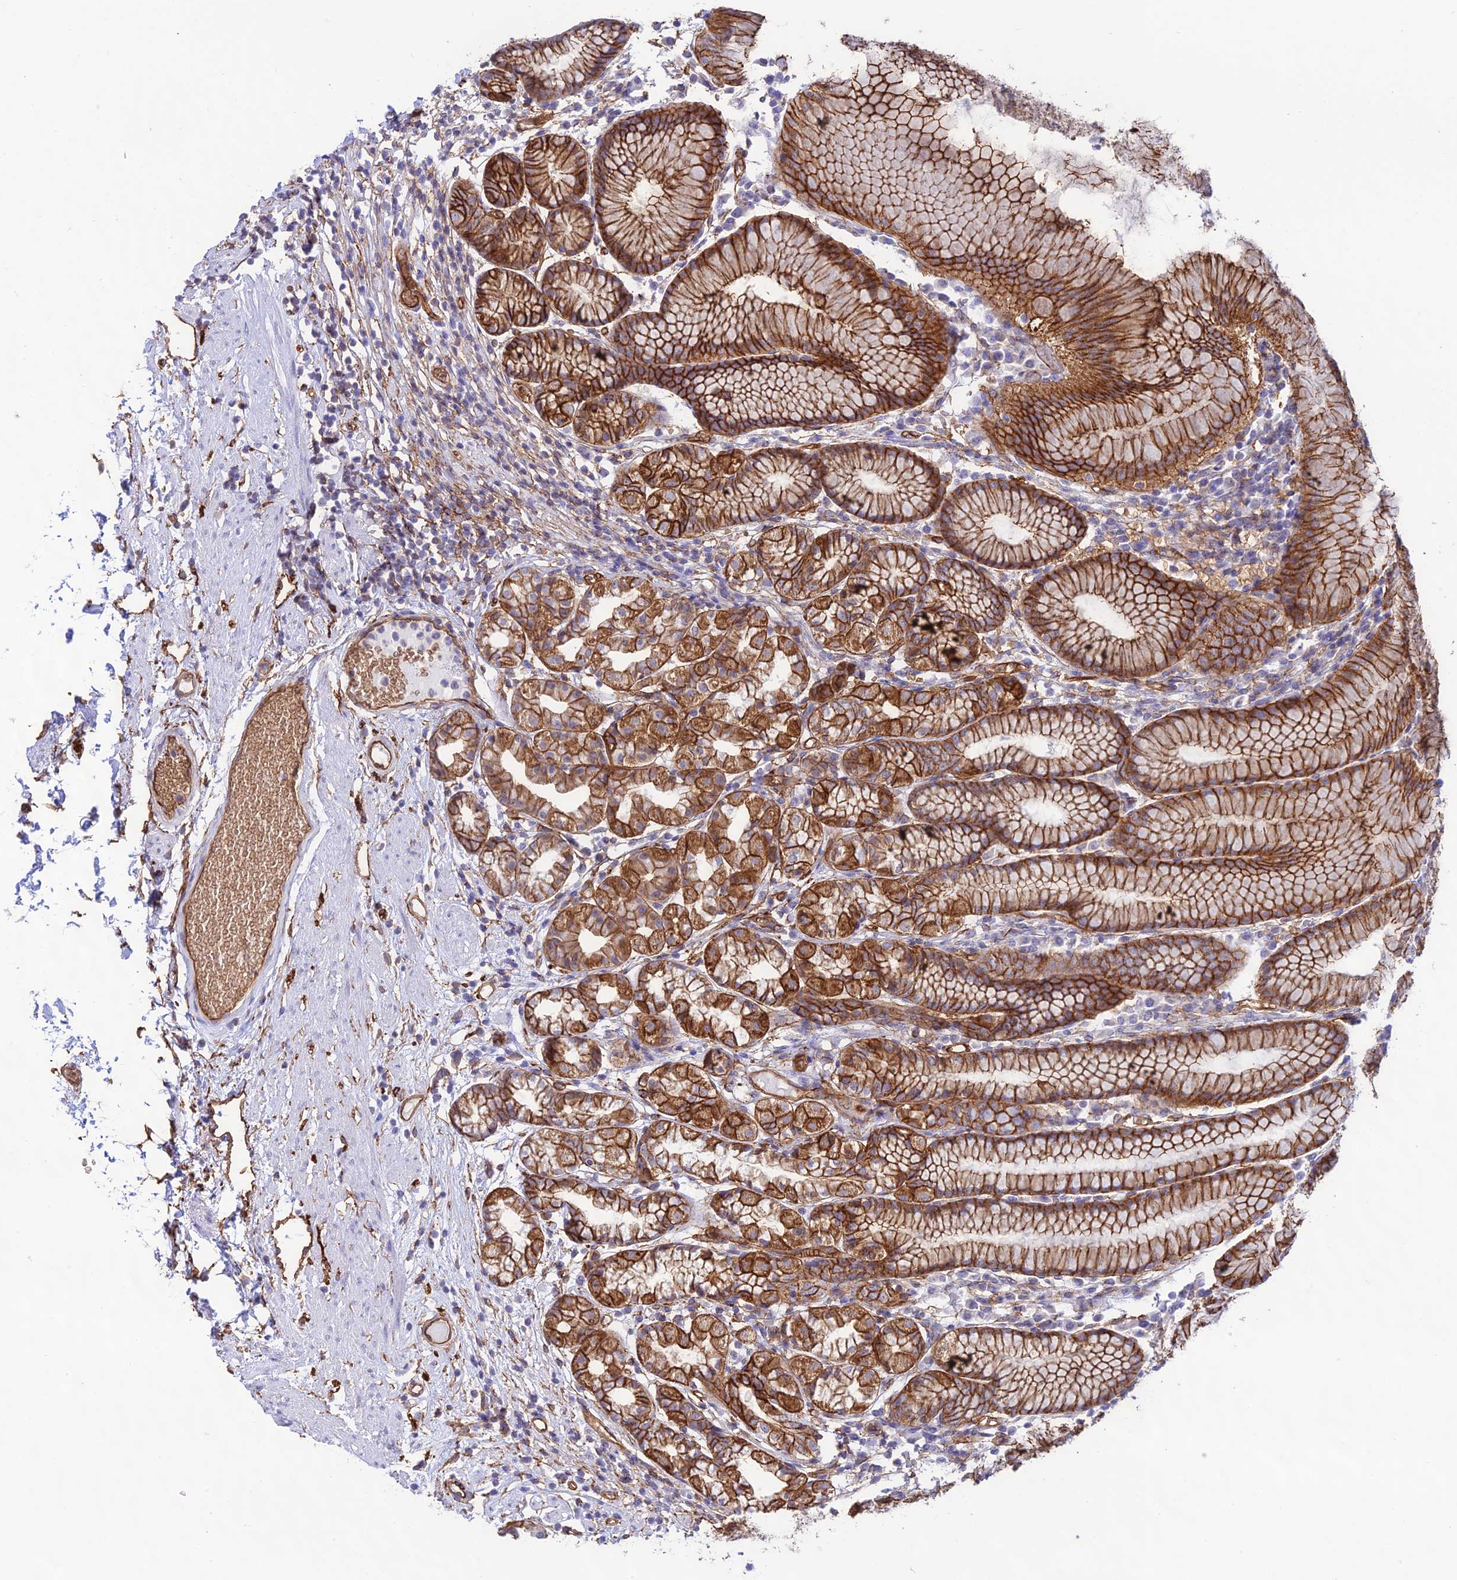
{"staining": {"intensity": "strong", "quantity": ">75%", "location": "cytoplasmic/membranous"}, "tissue": "stomach", "cell_type": "Glandular cells", "image_type": "normal", "snomed": [{"axis": "morphology", "description": "Normal tissue, NOS"}, {"axis": "topography", "description": "Stomach"}], "caption": "Glandular cells exhibit high levels of strong cytoplasmic/membranous staining in approximately >75% of cells in normal stomach. (Stains: DAB (3,3'-diaminobenzidine) in brown, nuclei in blue, Microscopy: brightfield microscopy at high magnification).", "gene": "YPEL5", "patient": {"sex": "female", "age": 57}}